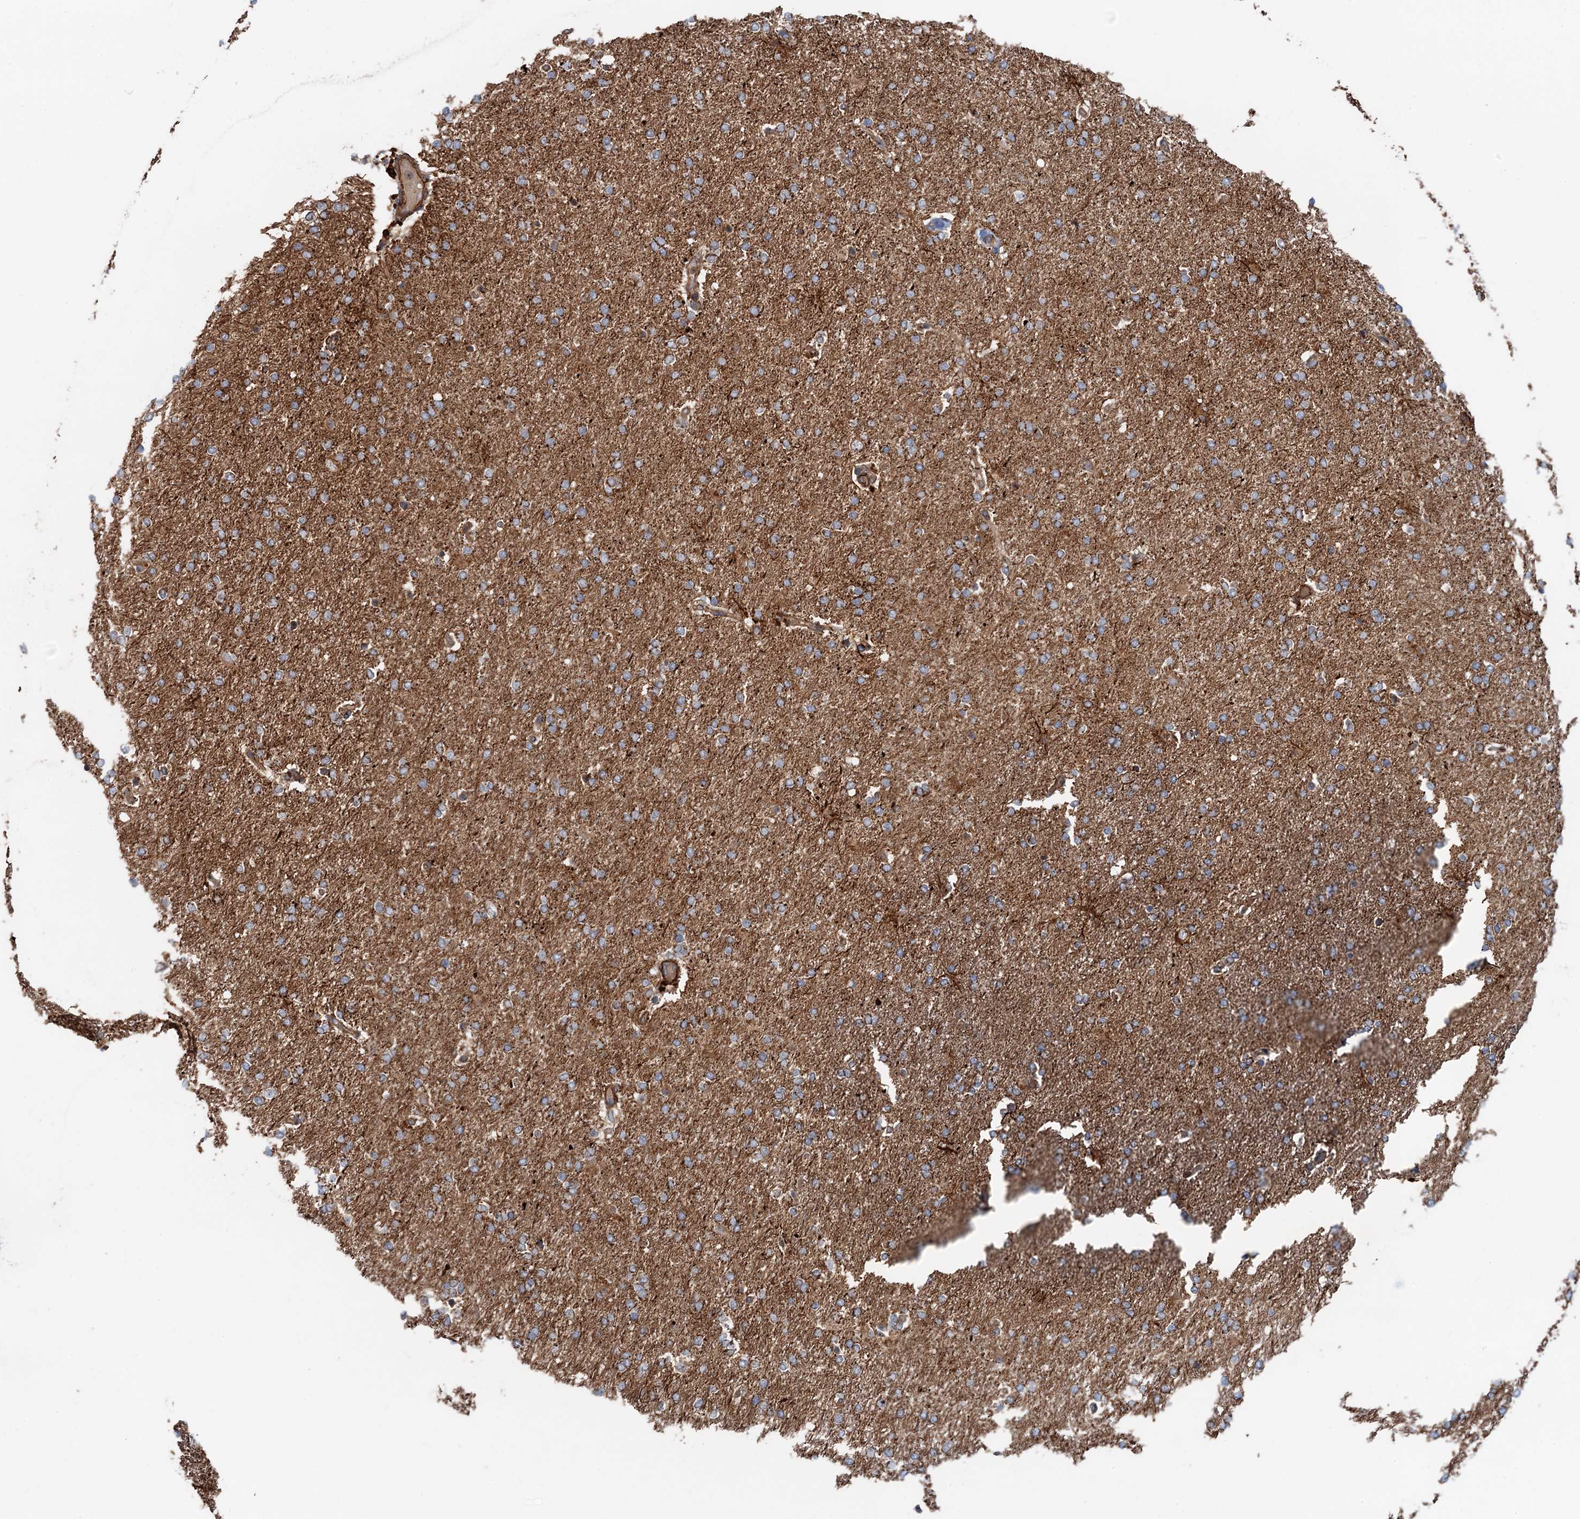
{"staining": {"intensity": "negative", "quantity": "none", "location": "none"}, "tissue": "glioma", "cell_type": "Tumor cells", "image_type": "cancer", "snomed": [{"axis": "morphology", "description": "Glioma, malignant, High grade"}, {"axis": "topography", "description": "Brain"}], "caption": "High power microscopy image of an immunohistochemistry histopathology image of glioma, revealing no significant expression in tumor cells. (DAB IHC visualized using brightfield microscopy, high magnification).", "gene": "ANKRD26", "patient": {"sex": "male", "age": 72}}